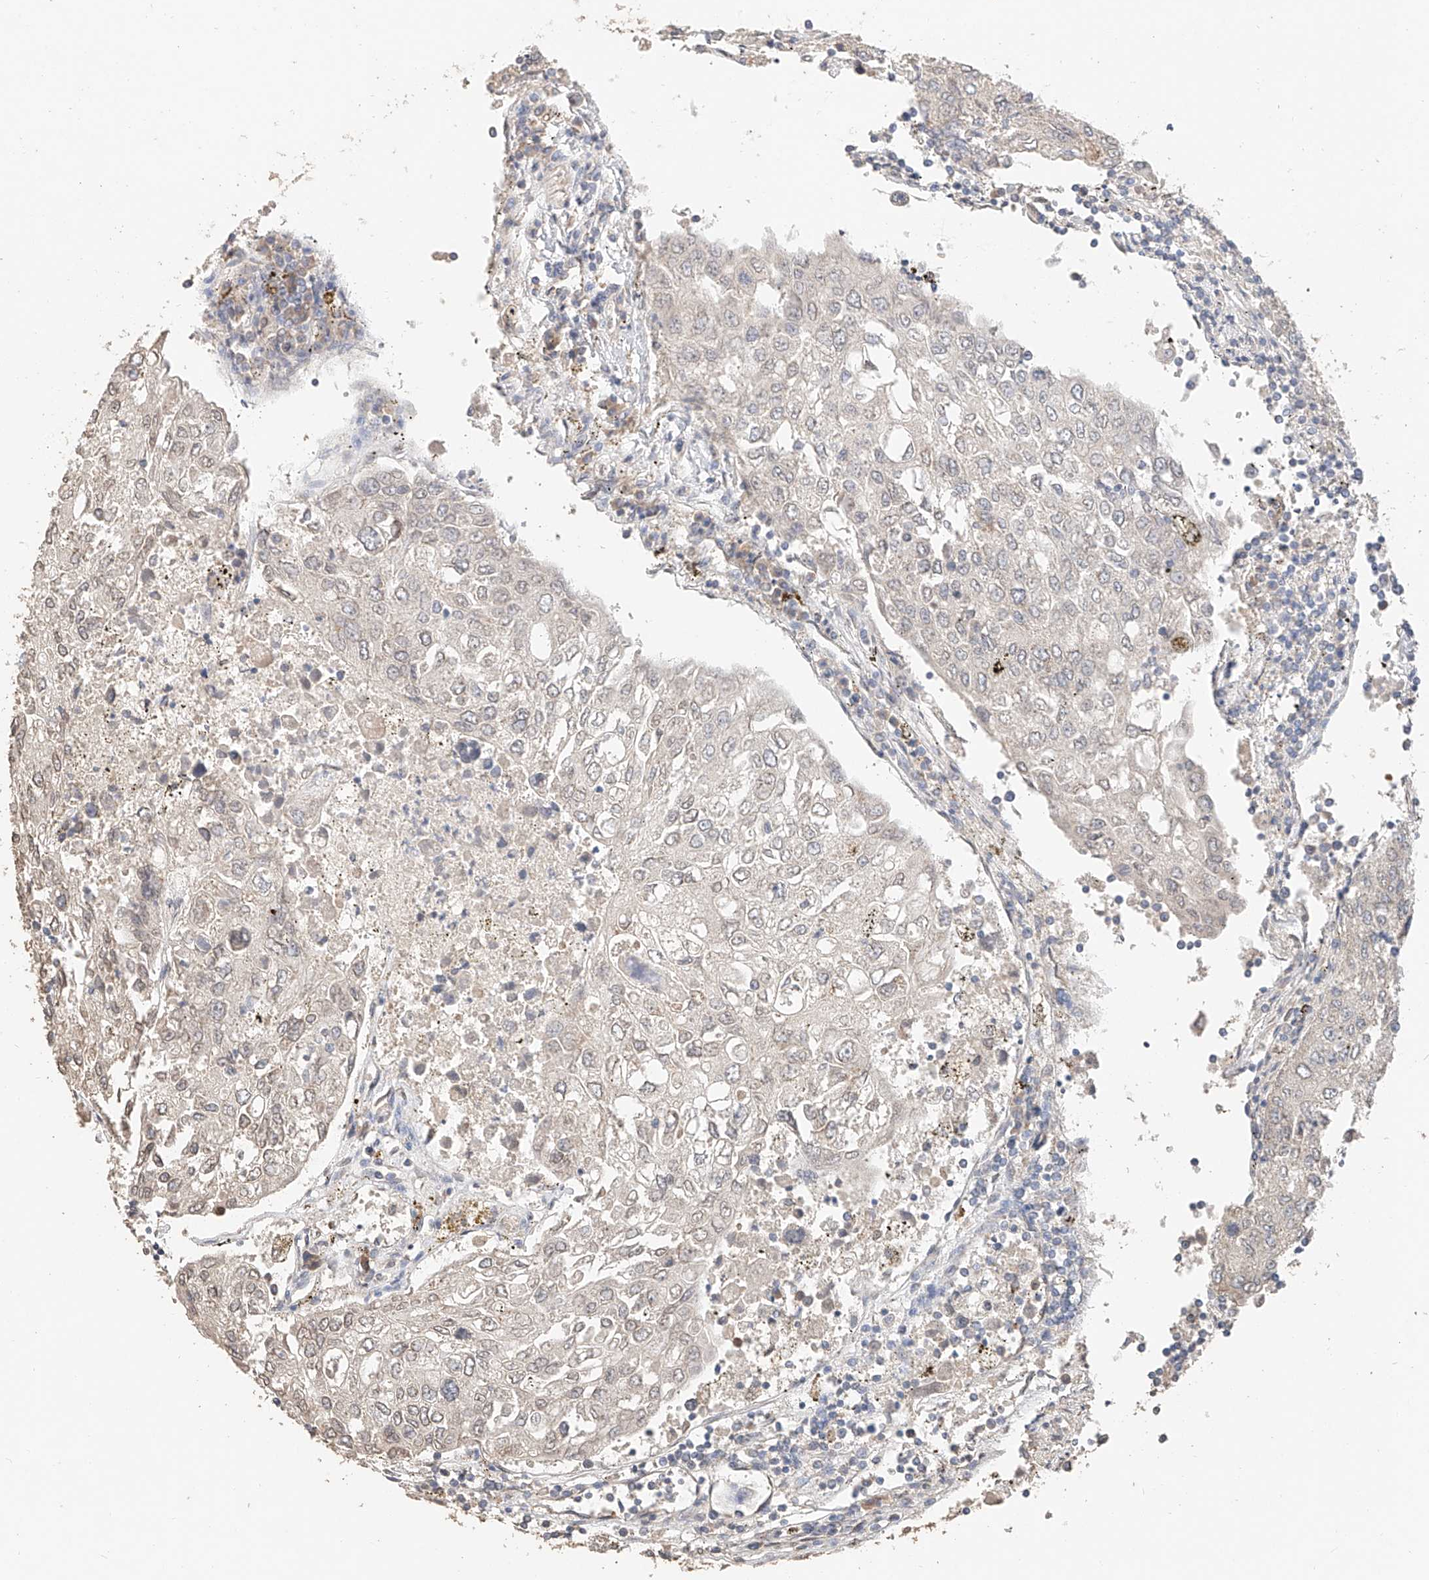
{"staining": {"intensity": "weak", "quantity": "<25%", "location": "nuclear"}, "tissue": "urothelial cancer", "cell_type": "Tumor cells", "image_type": "cancer", "snomed": [{"axis": "morphology", "description": "Urothelial carcinoma, High grade"}, {"axis": "topography", "description": "Lymph node"}, {"axis": "topography", "description": "Urinary bladder"}], "caption": "Urothelial cancer stained for a protein using IHC reveals no positivity tumor cells.", "gene": "IL22RA2", "patient": {"sex": "male", "age": 51}}